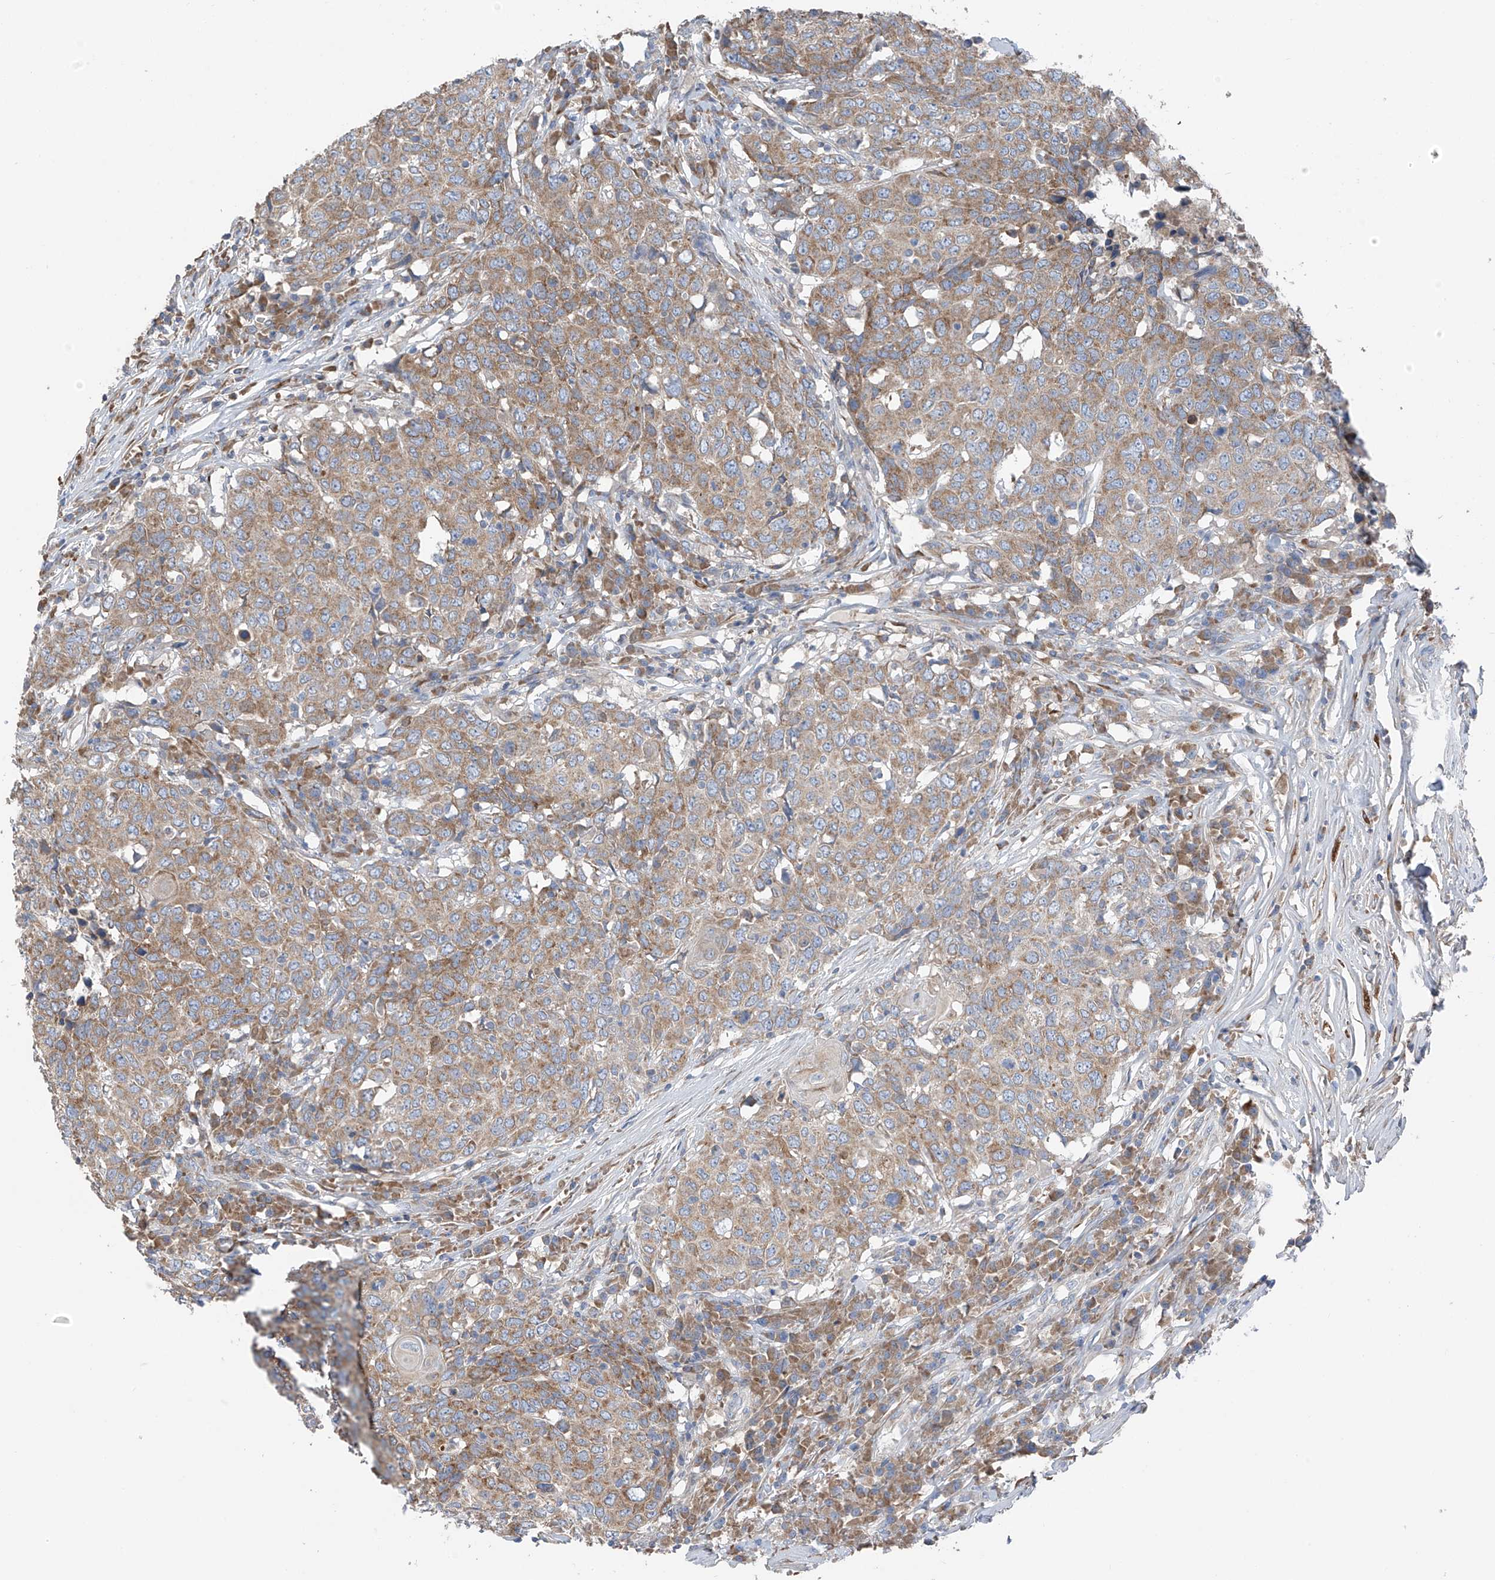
{"staining": {"intensity": "weak", "quantity": ">75%", "location": "cytoplasmic/membranous"}, "tissue": "head and neck cancer", "cell_type": "Tumor cells", "image_type": "cancer", "snomed": [{"axis": "morphology", "description": "Squamous cell carcinoma, NOS"}, {"axis": "topography", "description": "Head-Neck"}], "caption": "Head and neck squamous cell carcinoma stained for a protein (brown) reveals weak cytoplasmic/membranous positive expression in approximately >75% of tumor cells.", "gene": "GALNTL6", "patient": {"sex": "male", "age": 66}}